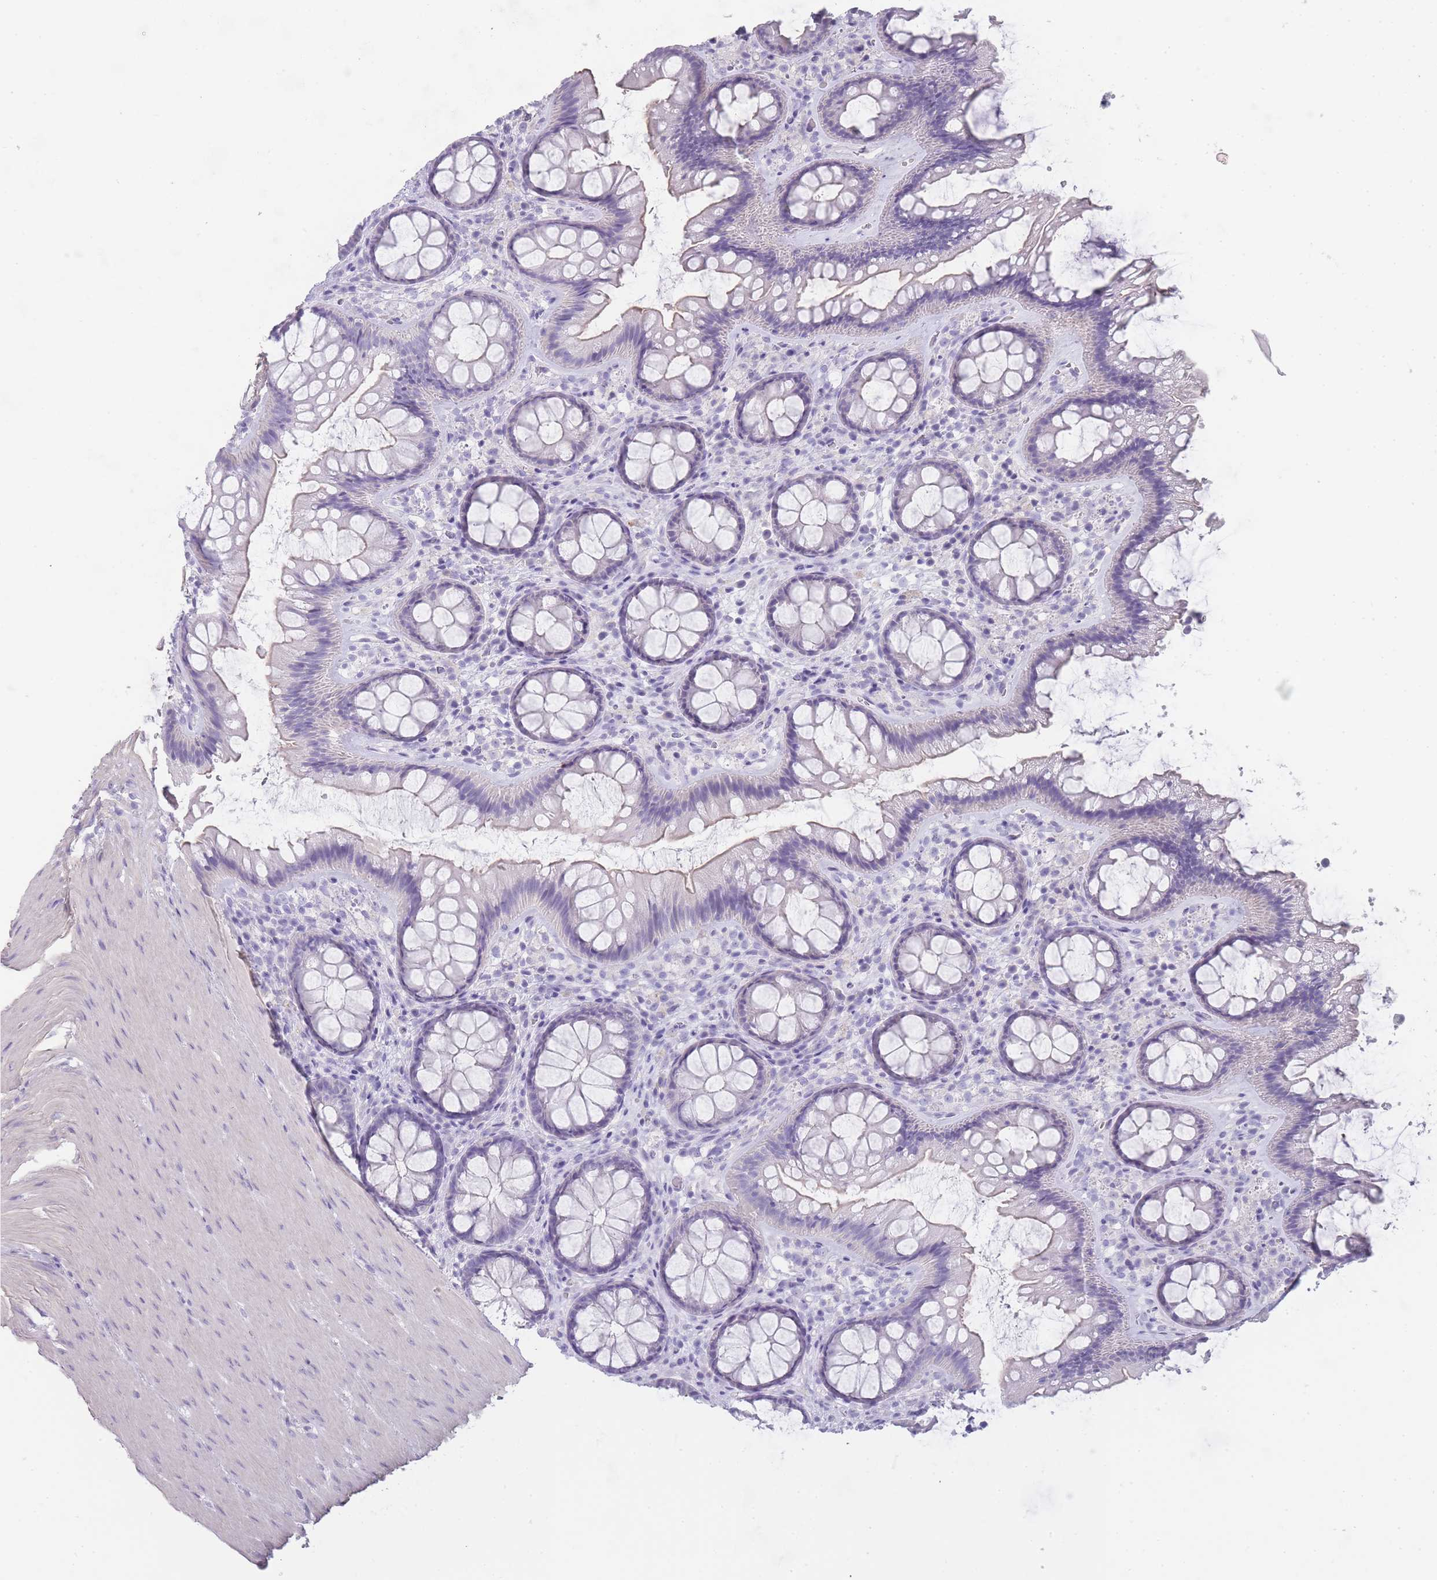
{"staining": {"intensity": "negative", "quantity": "none", "location": "none"}, "tissue": "colon", "cell_type": "Endothelial cells", "image_type": "normal", "snomed": [{"axis": "morphology", "description": "Normal tissue, NOS"}, {"axis": "topography", "description": "Colon"}], "caption": "Endothelial cells are negative for brown protein staining in unremarkable colon.", "gene": "TCP11X1", "patient": {"sex": "male", "age": 46}}